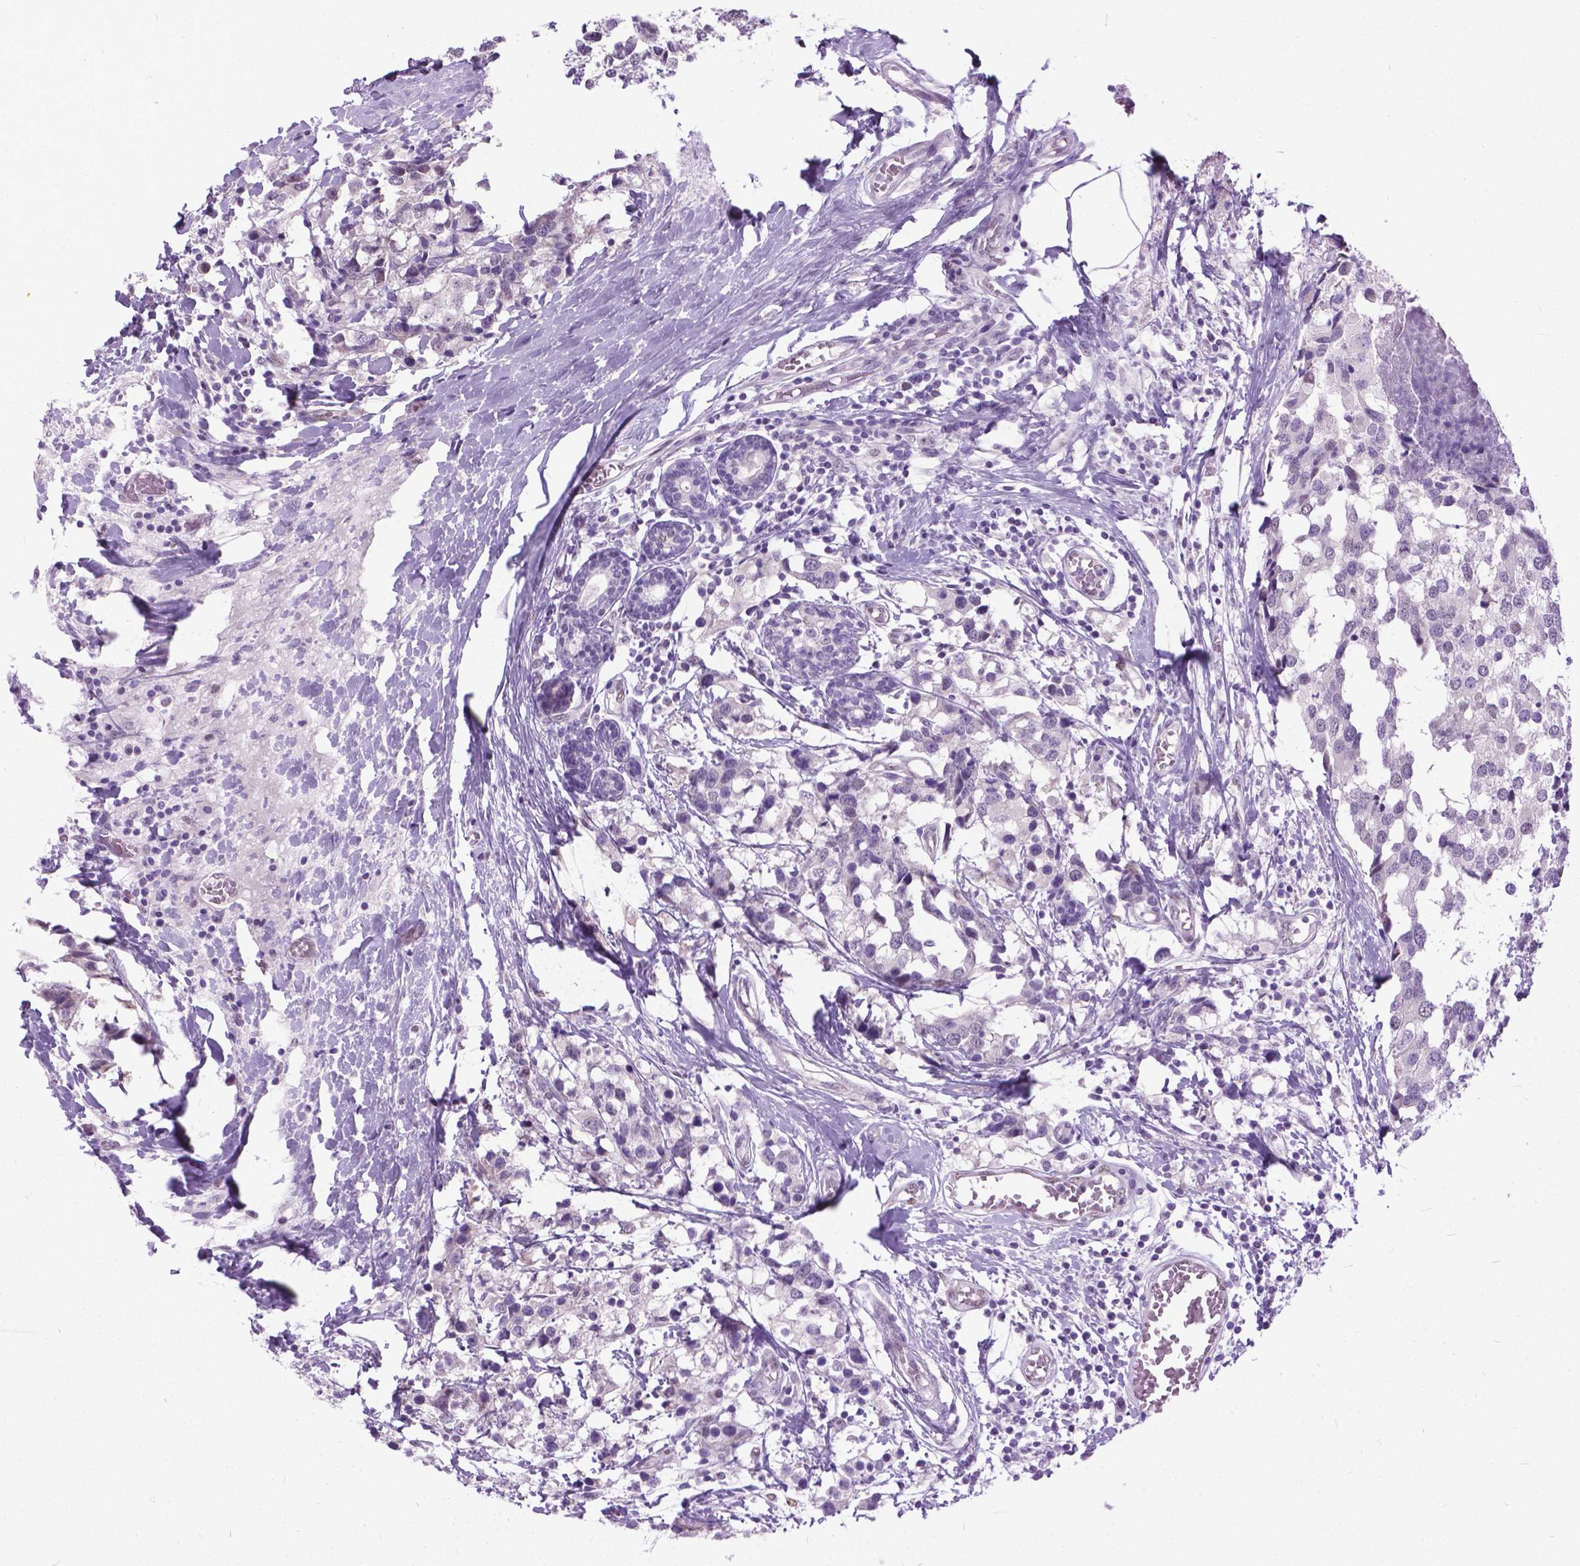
{"staining": {"intensity": "negative", "quantity": "none", "location": "none"}, "tissue": "breast cancer", "cell_type": "Tumor cells", "image_type": "cancer", "snomed": [{"axis": "morphology", "description": "Lobular carcinoma"}, {"axis": "topography", "description": "Breast"}], "caption": "Tumor cells show no significant expression in breast cancer. (Brightfield microscopy of DAB (3,3'-diaminobenzidine) IHC at high magnification).", "gene": "APCDD1L", "patient": {"sex": "female", "age": 59}}